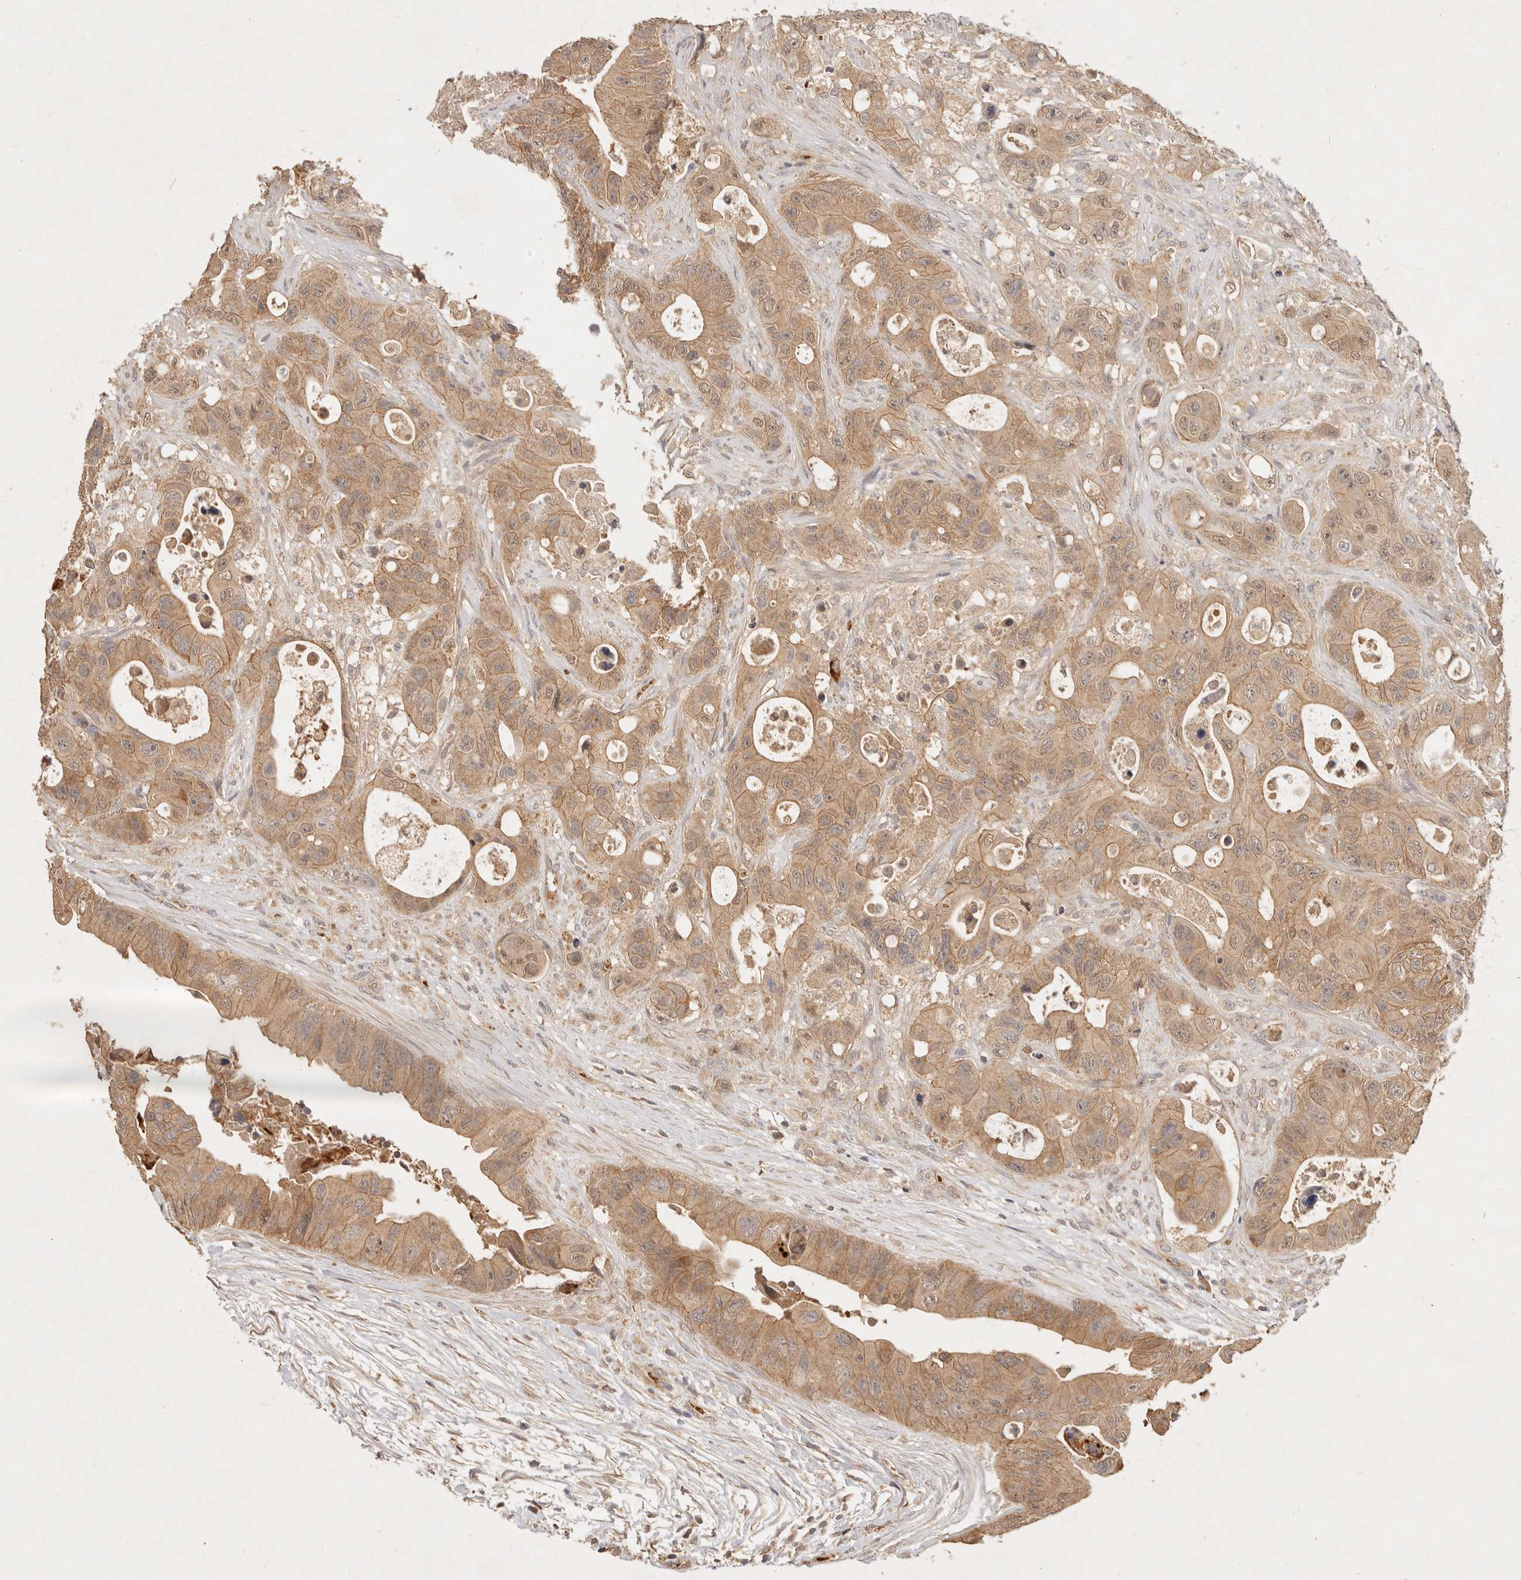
{"staining": {"intensity": "moderate", "quantity": ">75%", "location": "cytoplasmic/membranous"}, "tissue": "colorectal cancer", "cell_type": "Tumor cells", "image_type": "cancer", "snomed": [{"axis": "morphology", "description": "Adenocarcinoma, NOS"}, {"axis": "topography", "description": "Colon"}], "caption": "Colorectal adenocarcinoma stained for a protein (brown) displays moderate cytoplasmic/membranous positive staining in about >75% of tumor cells.", "gene": "FREM2", "patient": {"sex": "female", "age": 46}}